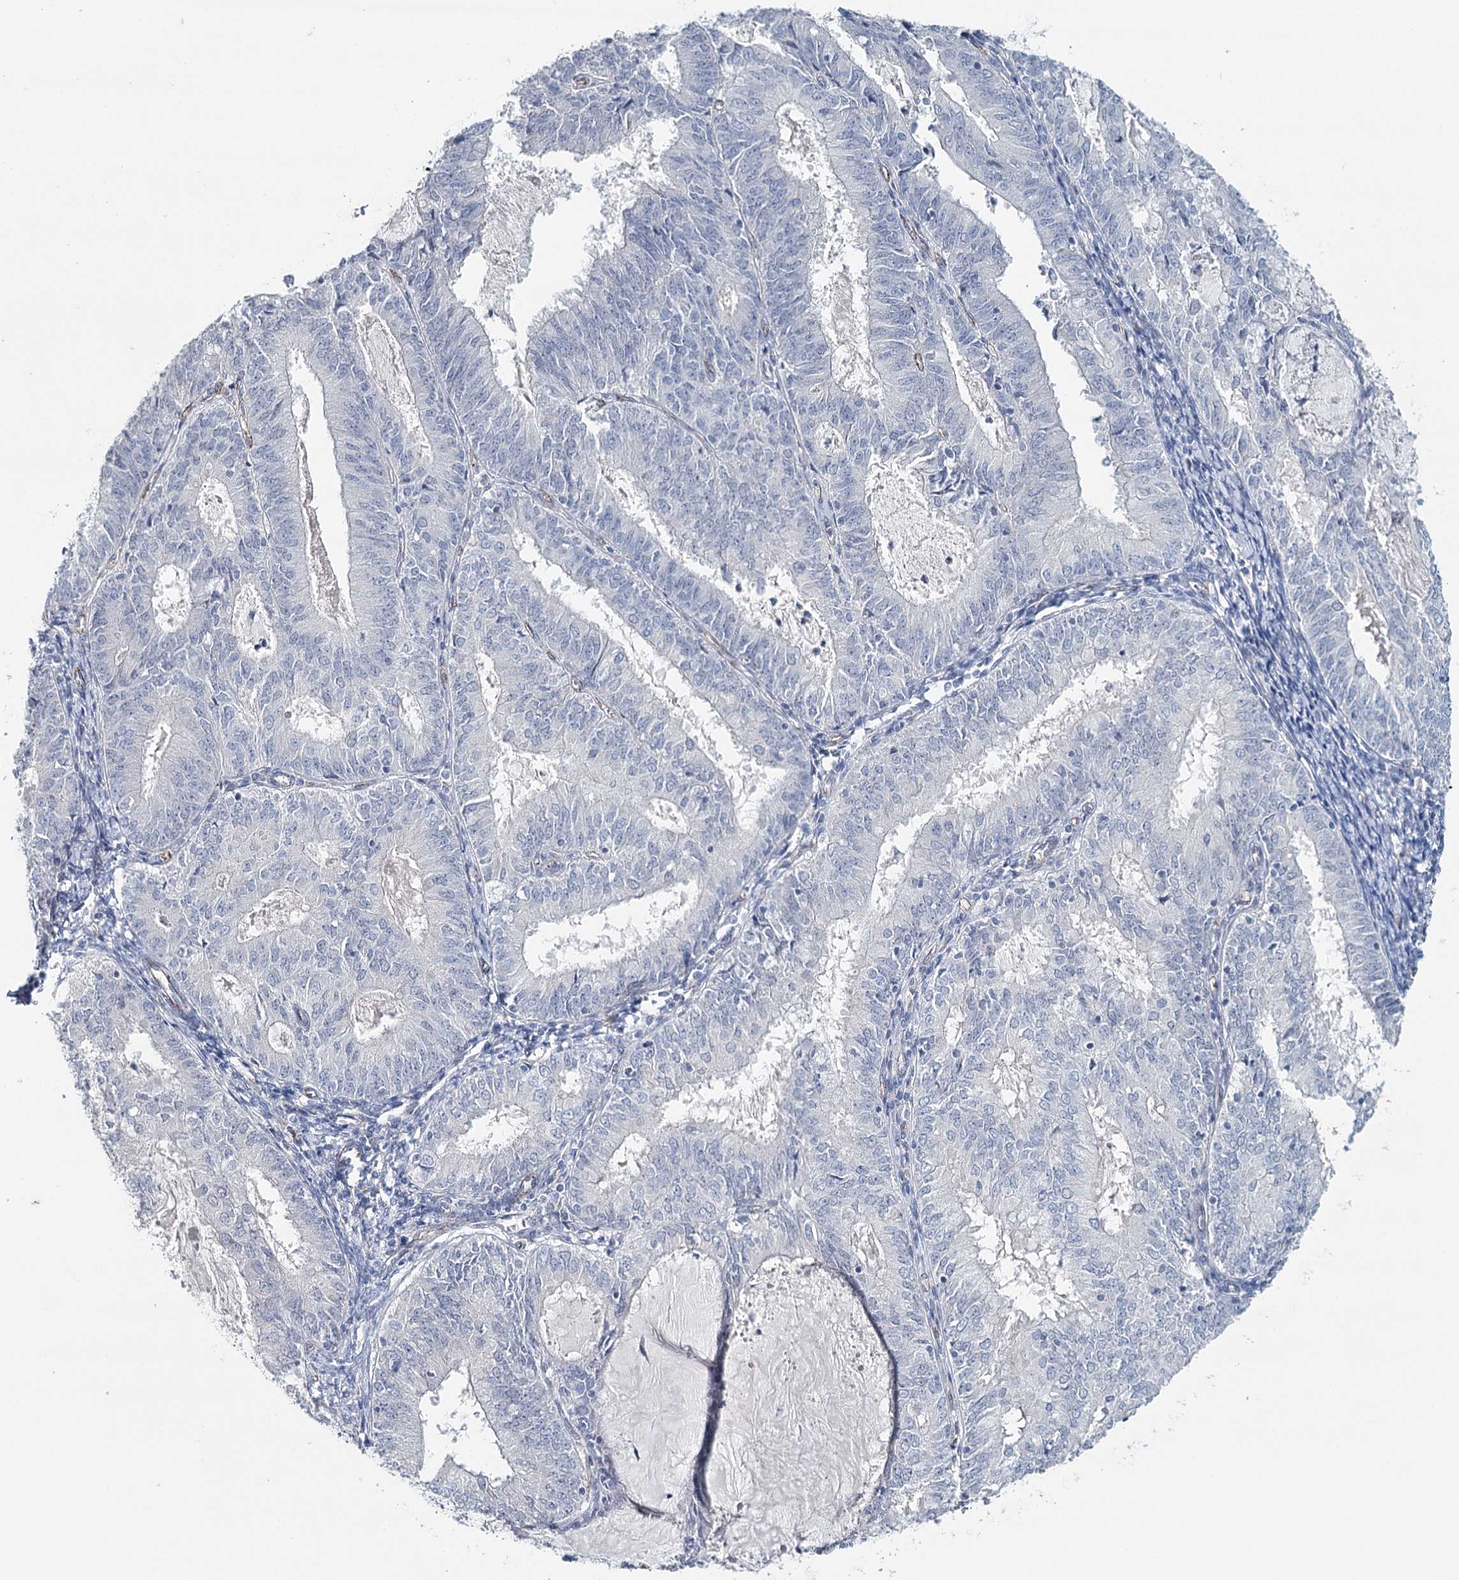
{"staining": {"intensity": "negative", "quantity": "none", "location": "none"}, "tissue": "endometrial cancer", "cell_type": "Tumor cells", "image_type": "cancer", "snomed": [{"axis": "morphology", "description": "Adenocarcinoma, NOS"}, {"axis": "topography", "description": "Endometrium"}], "caption": "DAB immunohistochemical staining of human adenocarcinoma (endometrial) demonstrates no significant staining in tumor cells. (DAB immunohistochemistry visualized using brightfield microscopy, high magnification).", "gene": "SYNPO", "patient": {"sex": "female", "age": 57}}